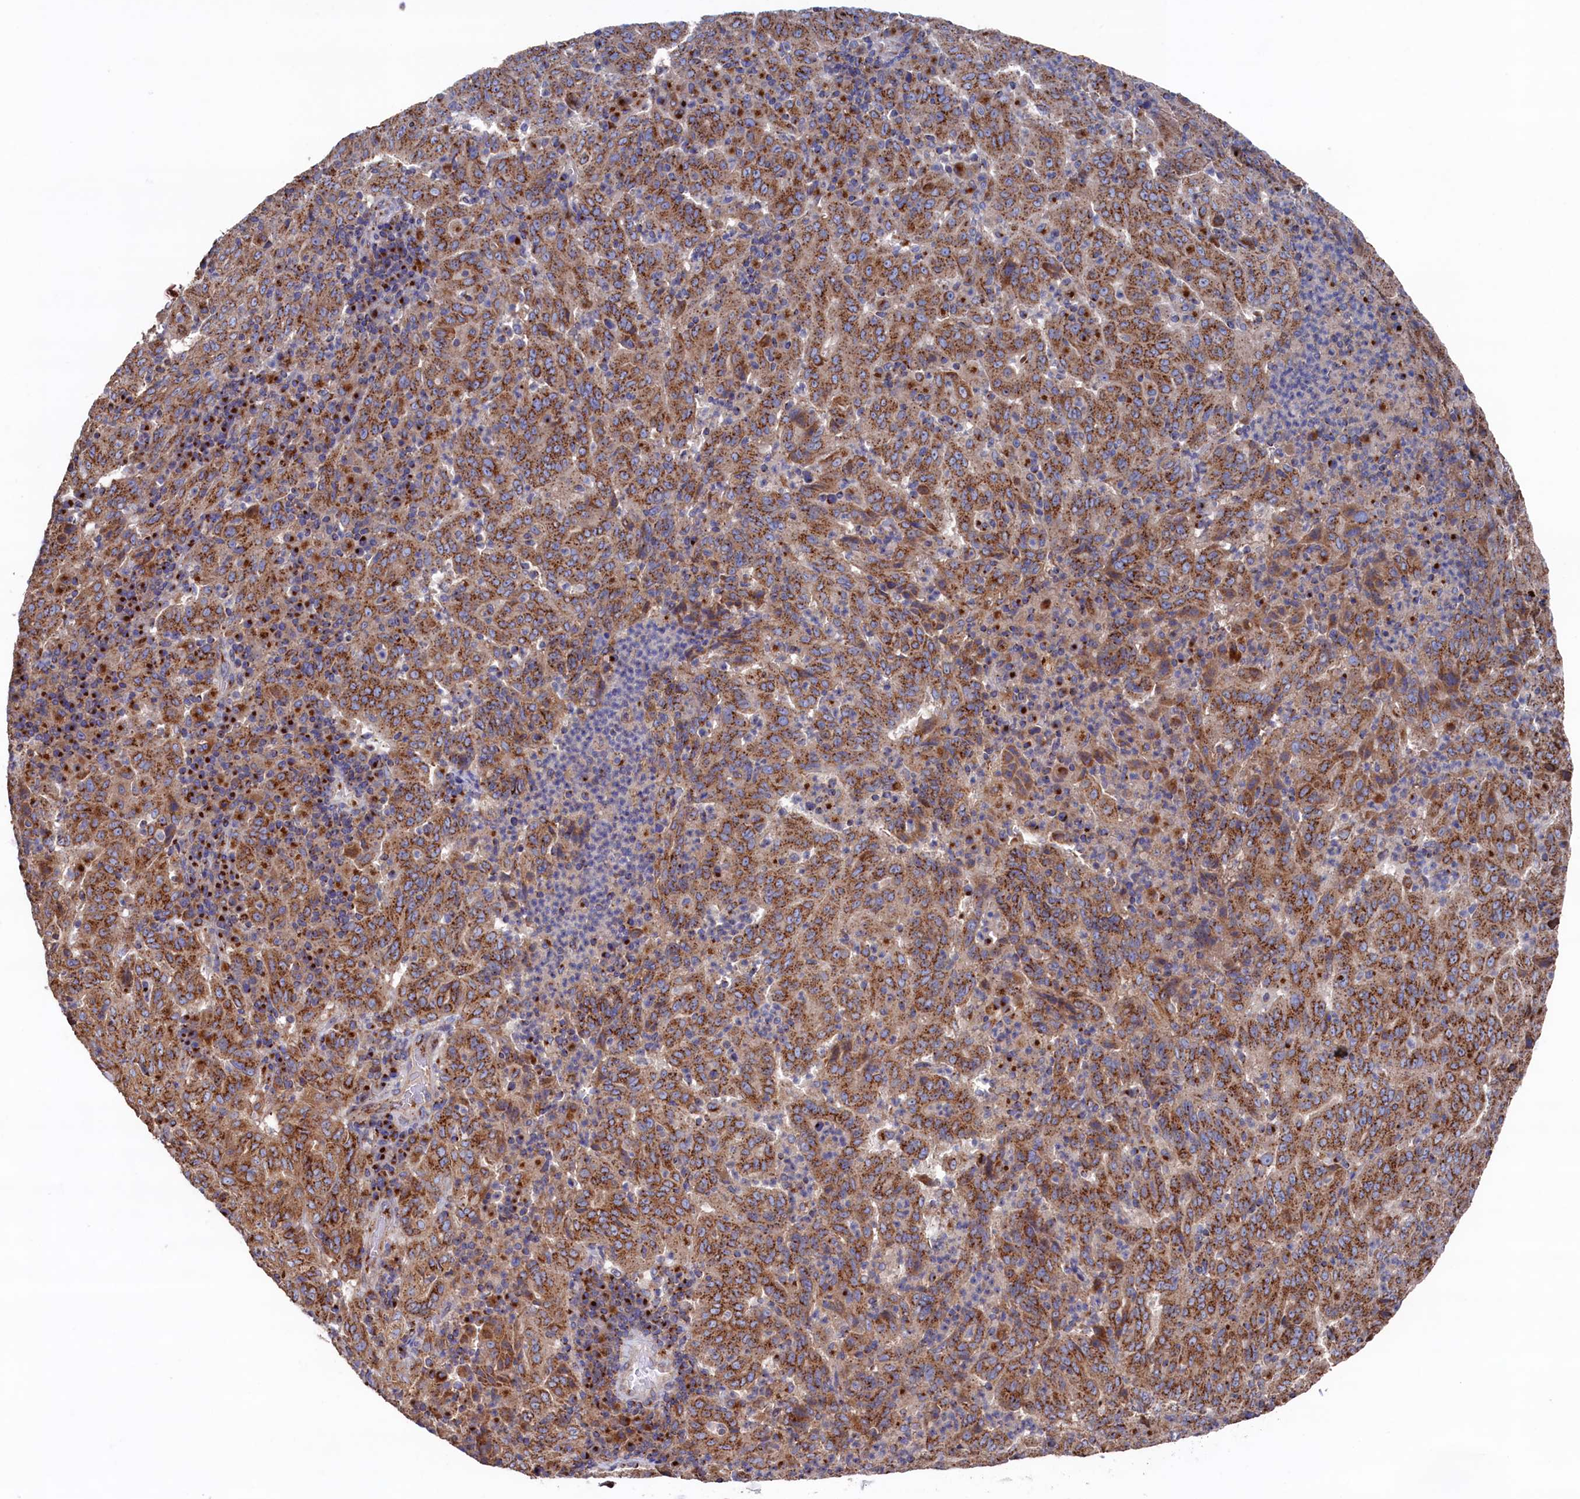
{"staining": {"intensity": "strong", "quantity": ">75%", "location": "cytoplasmic/membranous"}, "tissue": "pancreatic cancer", "cell_type": "Tumor cells", "image_type": "cancer", "snomed": [{"axis": "morphology", "description": "Adenocarcinoma, NOS"}, {"axis": "topography", "description": "Pancreas"}], "caption": "Protein expression analysis of adenocarcinoma (pancreatic) reveals strong cytoplasmic/membranous expression in approximately >75% of tumor cells.", "gene": "PRRC1", "patient": {"sex": "male", "age": 63}}